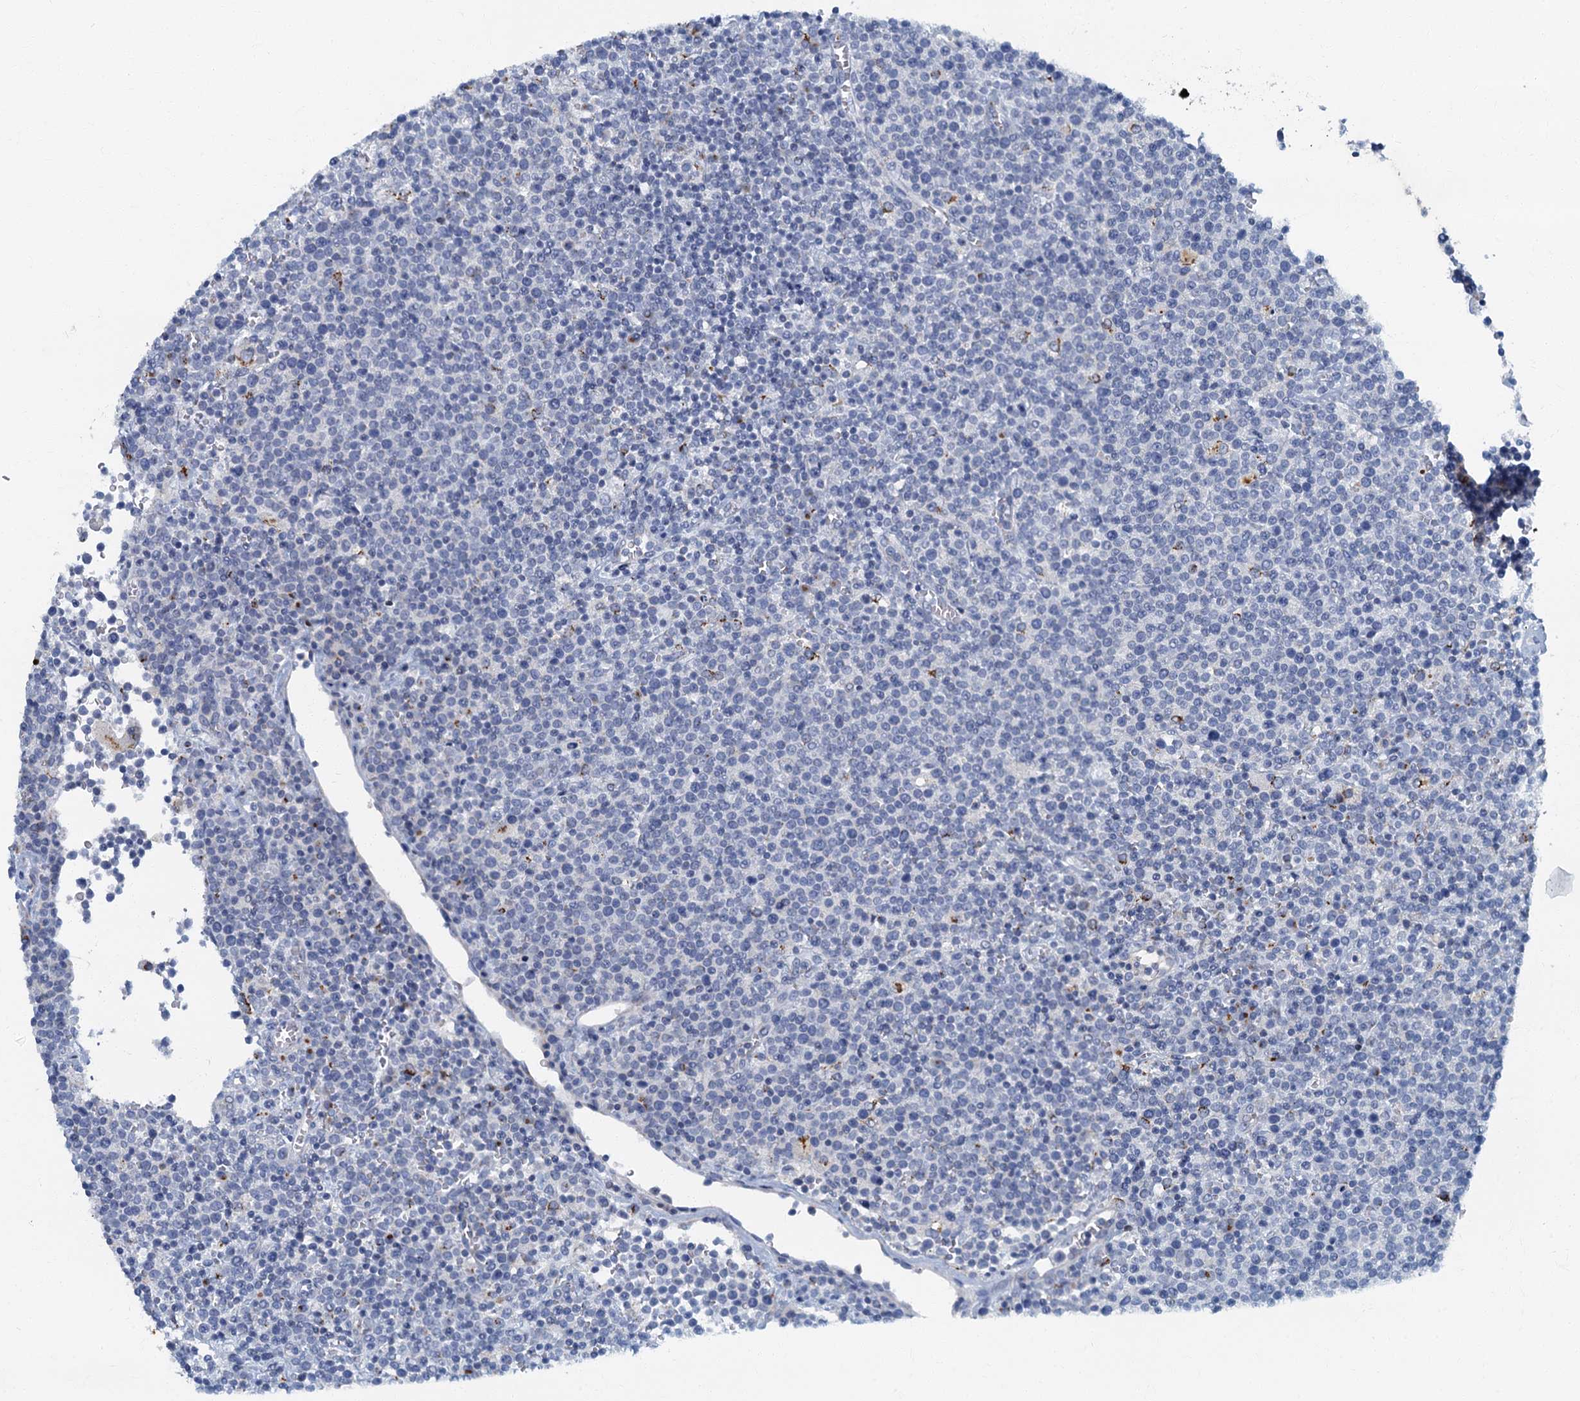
{"staining": {"intensity": "negative", "quantity": "none", "location": "none"}, "tissue": "lymphoma", "cell_type": "Tumor cells", "image_type": "cancer", "snomed": [{"axis": "morphology", "description": "Malignant lymphoma, non-Hodgkin's type, High grade"}, {"axis": "topography", "description": "Lymph node"}], "caption": "High-grade malignant lymphoma, non-Hodgkin's type stained for a protein using immunohistochemistry (IHC) demonstrates no staining tumor cells.", "gene": "LYPD3", "patient": {"sex": "male", "age": 61}}